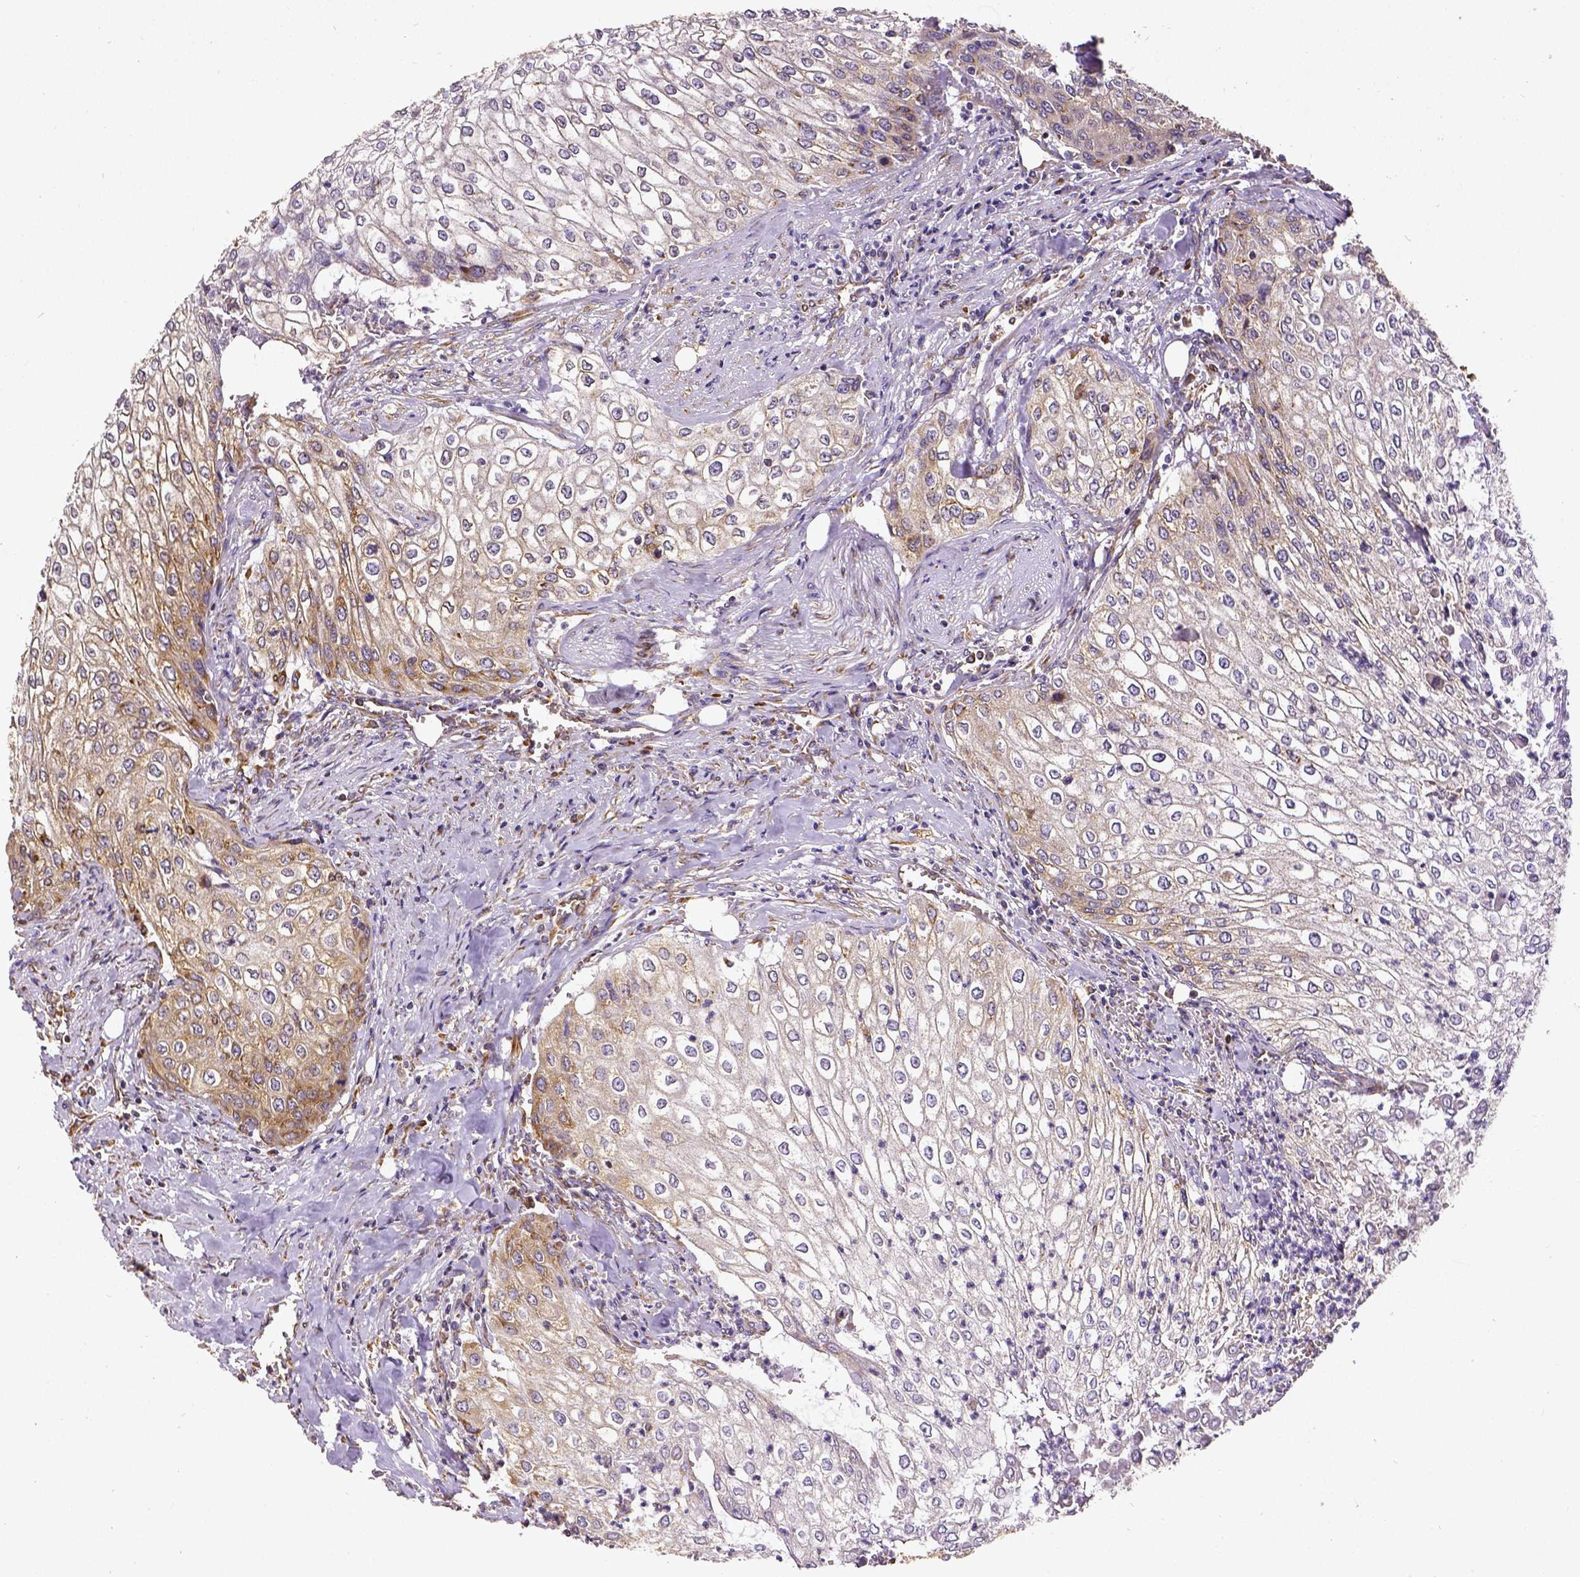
{"staining": {"intensity": "moderate", "quantity": ">75%", "location": "cytoplasmic/membranous"}, "tissue": "urothelial cancer", "cell_type": "Tumor cells", "image_type": "cancer", "snomed": [{"axis": "morphology", "description": "Urothelial carcinoma, High grade"}, {"axis": "topography", "description": "Urinary bladder"}], "caption": "A high-resolution micrograph shows IHC staining of urothelial cancer, which displays moderate cytoplasmic/membranous staining in approximately >75% of tumor cells.", "gene": "MTDH", "patient": {"sex": "male", "age": 62}}